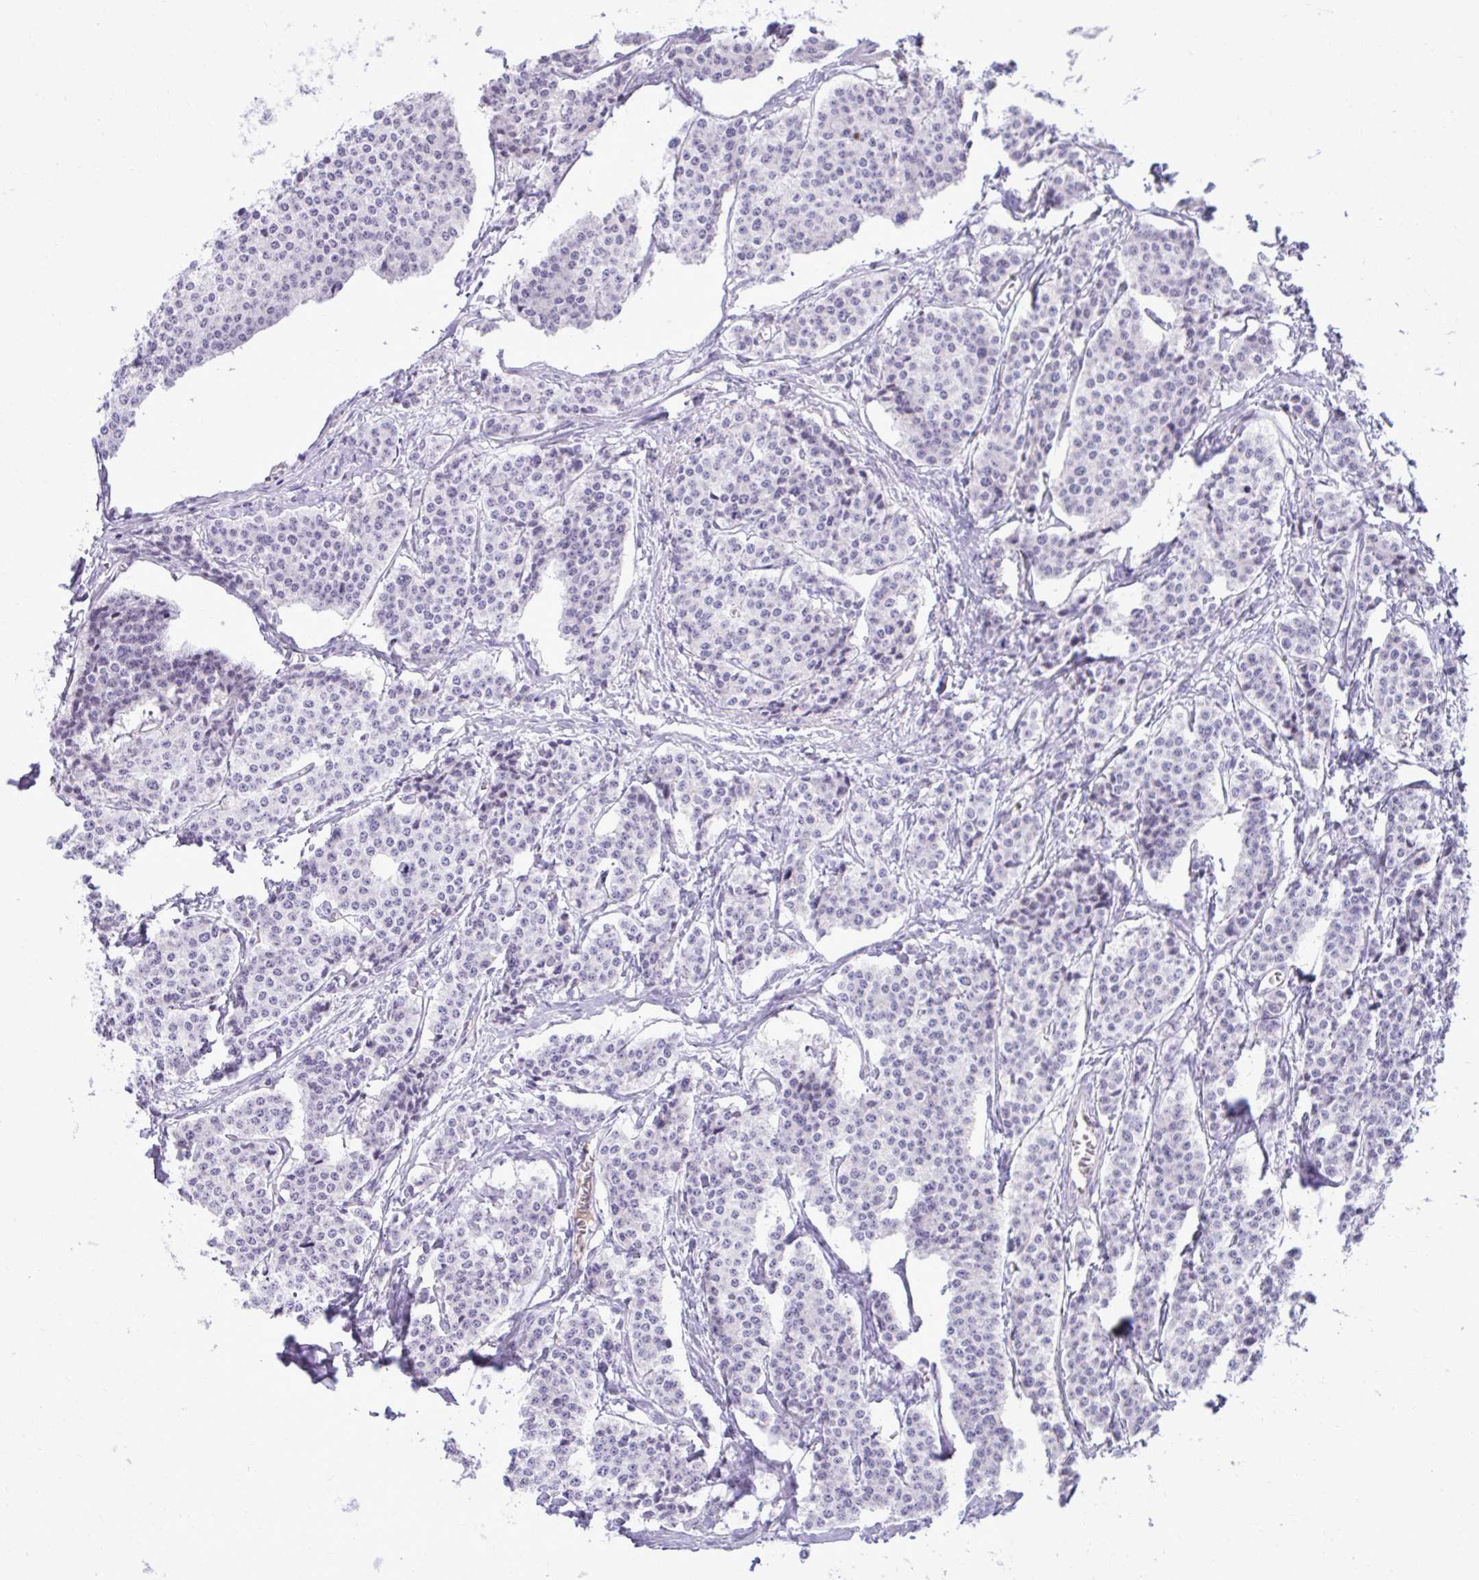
{"staining": {"intensity": "negative", "quantity": "none", "location": "none"}, "tissue": "carcinoid", "cell_type": "Tumor cells", "image_type": "cancer", "snomed": [{"axis": "morphology", "description": "Carcinoid, malignant, NOS"}, {"axis": "topography", "description": "Small intestine"}], "caption": "A micrograph of human malignant carcinoid is negative for staining in tumor cells.", "gene": "PITPNM3", "patient": {"sex": "female", "age": 64}}